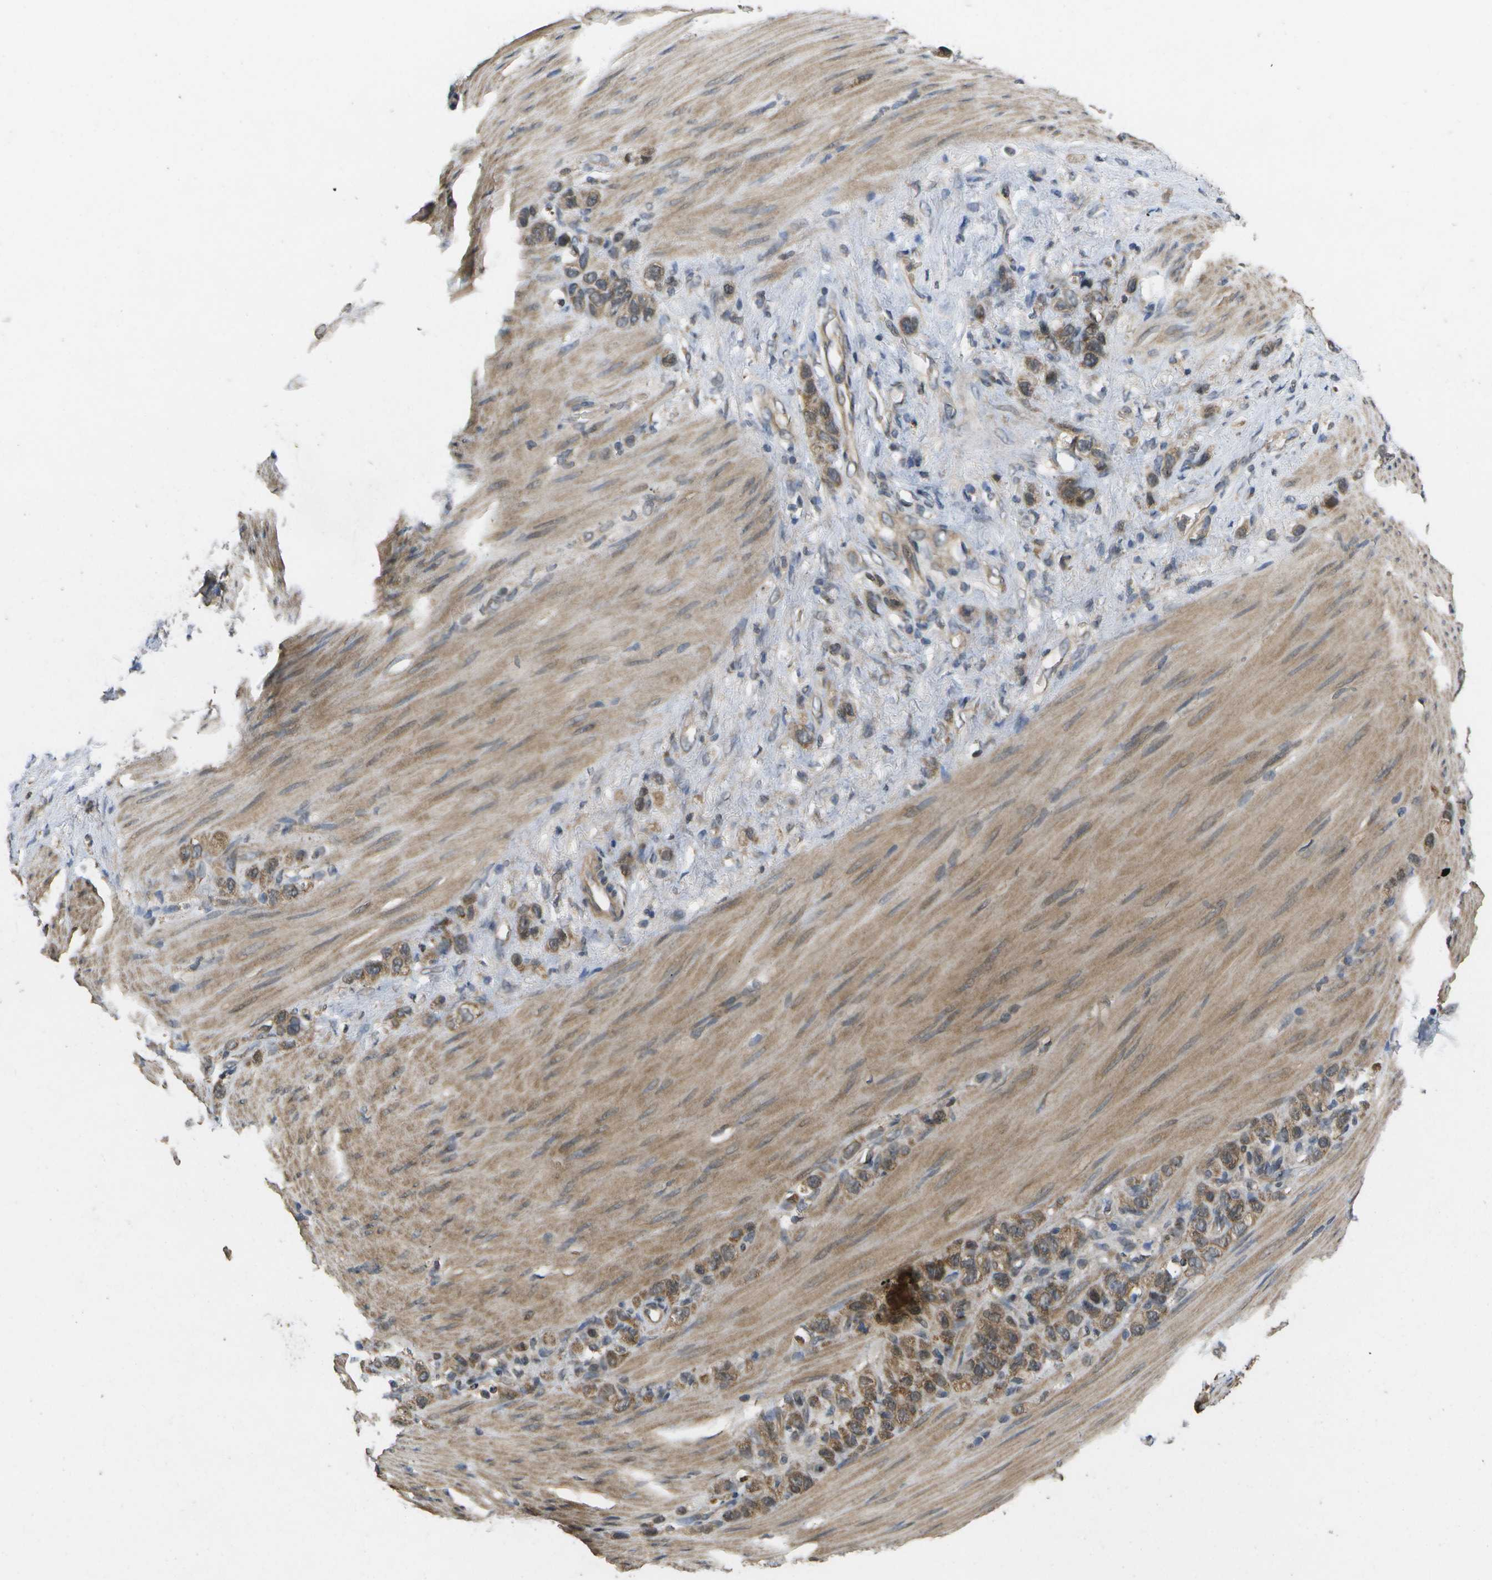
{"staining": {"intensity": "moderate", "quantity": ">75%", "location": "cytoplasmic/membranous"}, "tissue": "stomach cancer", "cell_type": "Tumor cells", "image_type": "cancer", "snomed": [{"axis": "morphology", "description": "Adenocarcinoma, NOS"}, {"axis": "morphology", "description": "Adenocarcinoma, High grade"}, {"axis": "topography", "description": "Stomach, upper"}, {"axis": "topography", "description": "Stomach, lower"}], "caption": "Immunohistochemistry (IHC) histopathology image of human stomach adenocarcinoma stained for a protein (brown), which demonstrates medium levels of moderate cytoplasmic/membranous positivity in about >75% of tumor cells.", "gene": "ALAS1", "patient": {"sex": "female", "age": 65}}